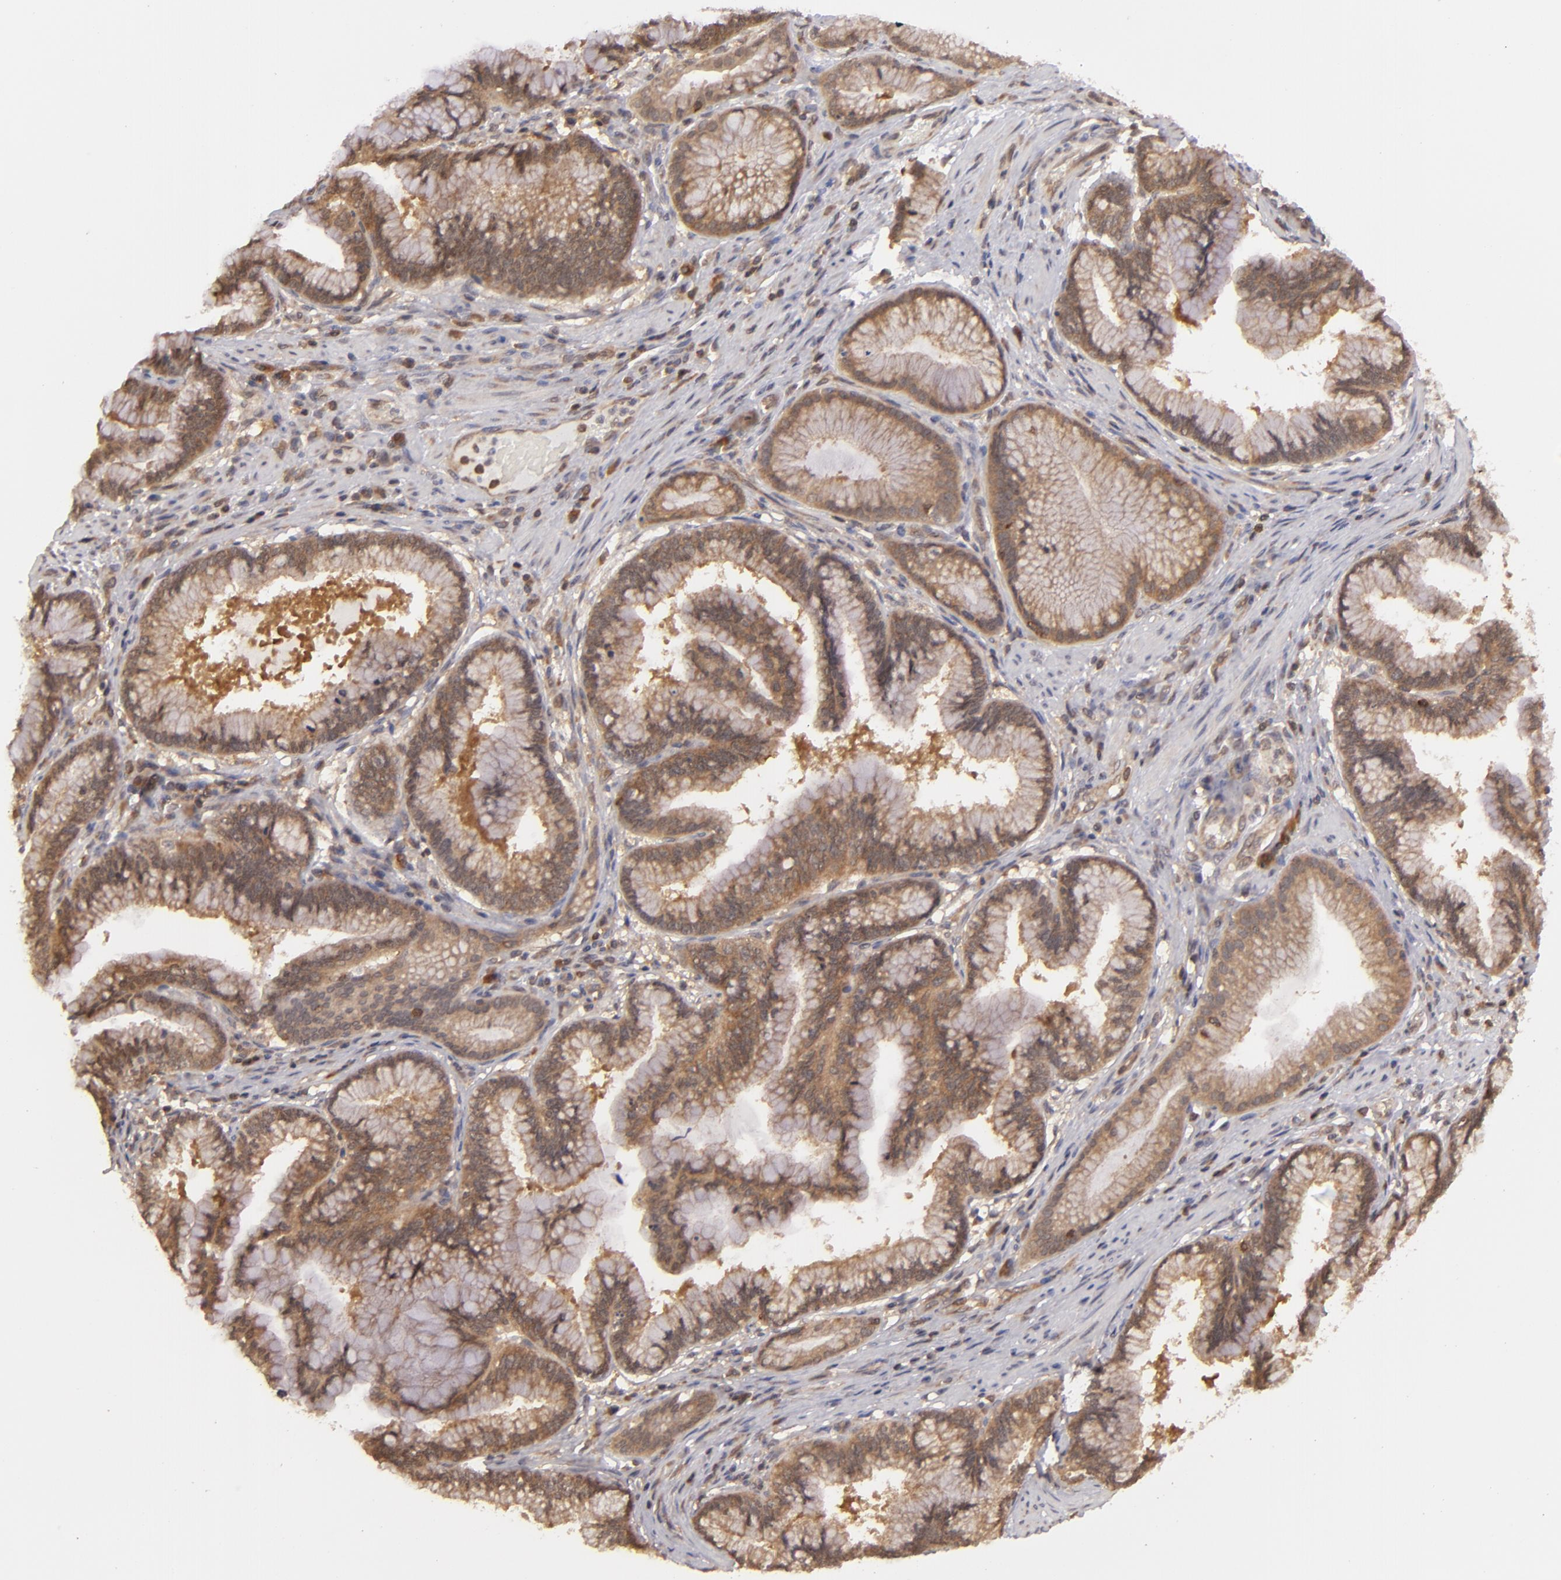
{"staining": {"intensity": "moderate", "quantity": ">75%", "location": "cytoplasmic/membranous"}, "tissue": "pancreatic cancer", "cell_type": "Tumor cells", "image_type": "cancer", "snomed": [{"axis": "morphology", "description": "Adenocarcinoma, NOS"}, {"axis": "topography", "description": "Pancreas"}], "caption": "A histopathology image of pancreatic cancer (adenocarcinoma) stained for a protein reveals moderate cytoplasmic/membranous brown staining in tumor cells. (DAB IHC, brown staining for protein, blue staining for nuclei).", "gene": "MAPK3", "patient": {"sex": "female", "age": 64}}